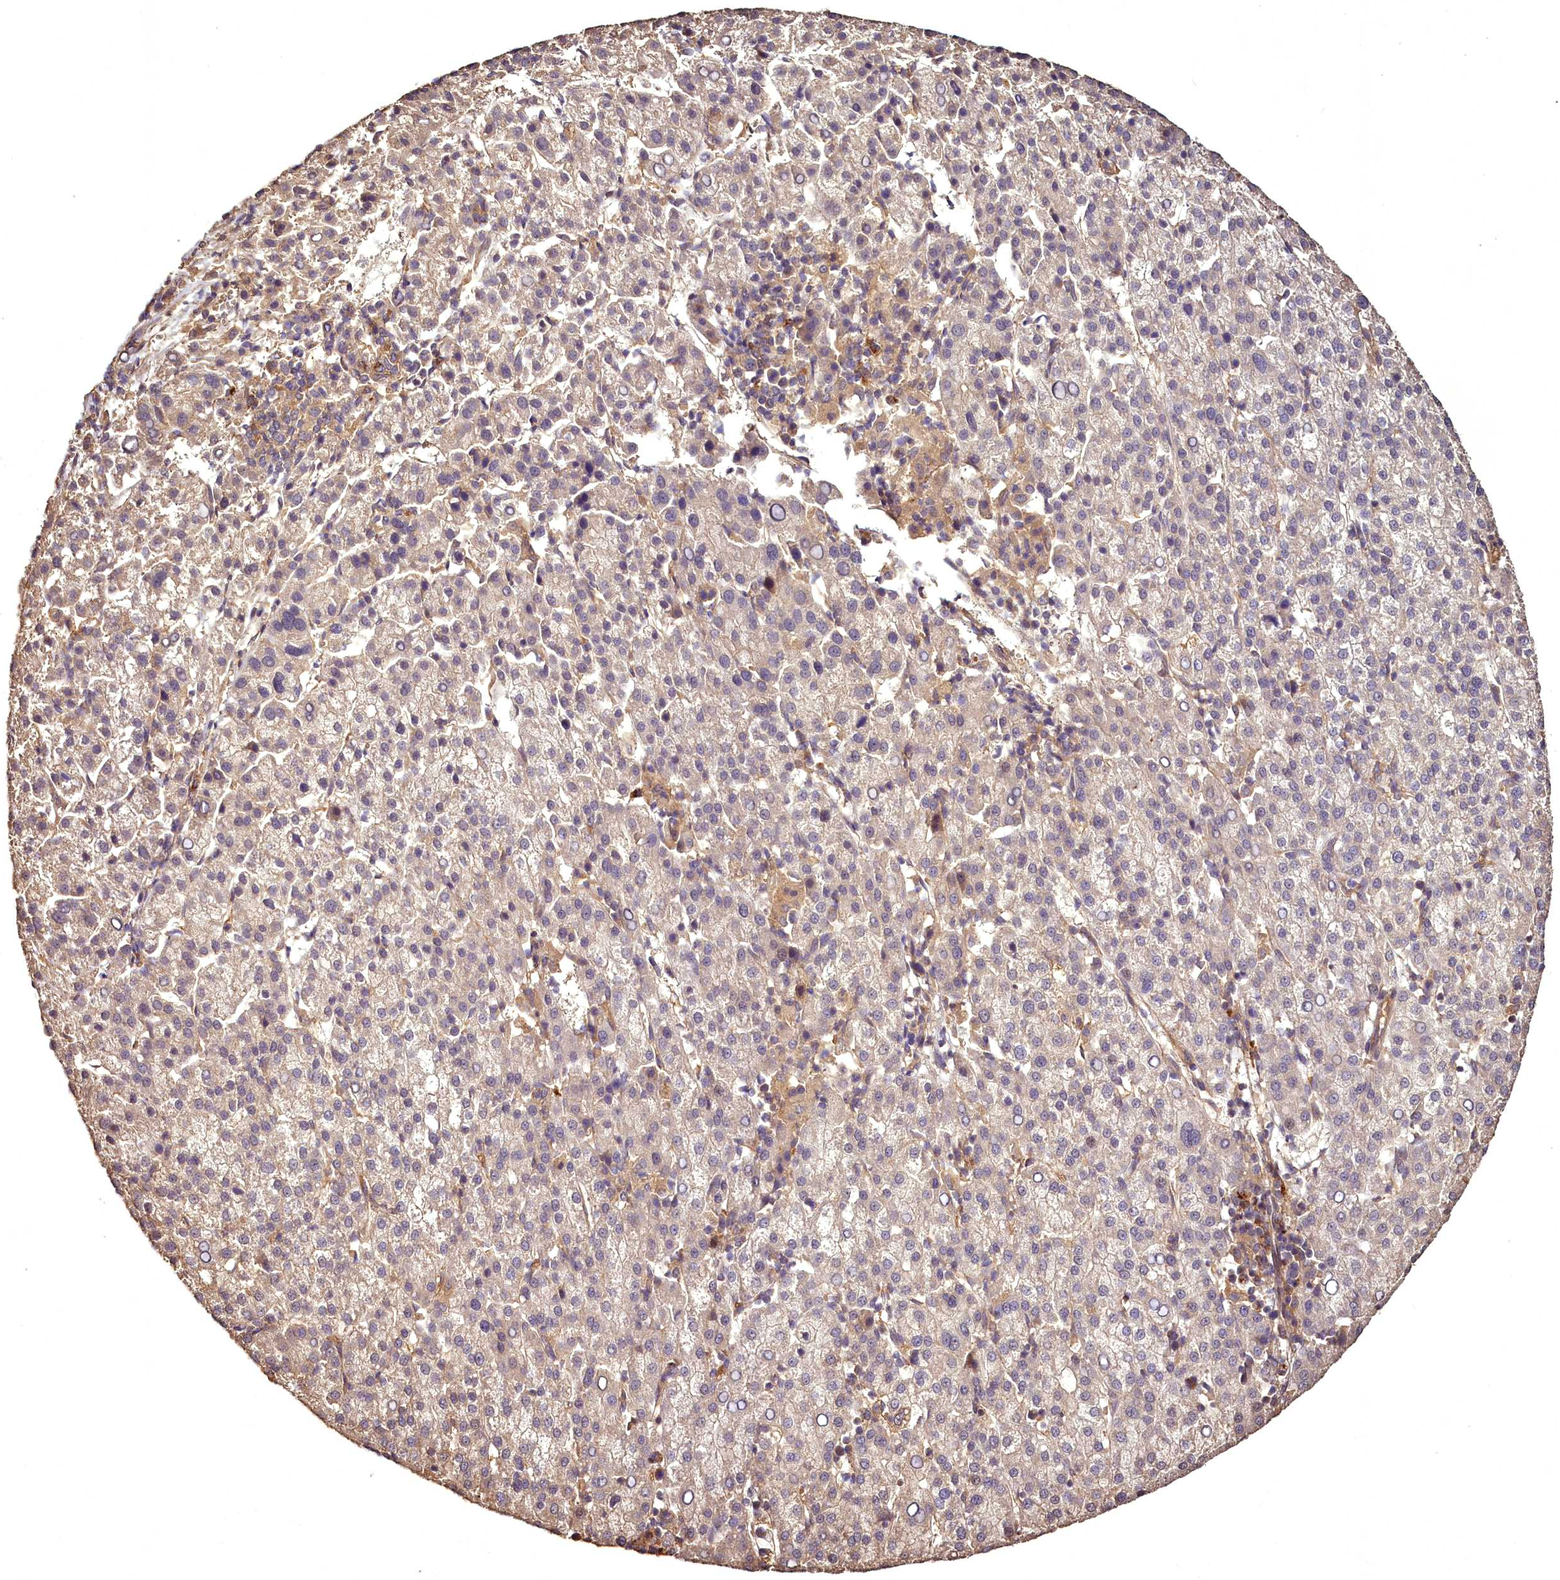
{"staining": {"intensity": "weak", "quantity": ">75%", "location": "cytoplasmic/membranous,nuclear"}, "tissue": "liver cancer", "cell_type": "Tumor cells", "image_type": "cancer", "snomed": [{"axis": "morphology", "description": "Carcinoma, Hepatocellular, NOS"}, {"axis": "topography", "description": "Liver"}], "caption": "Immunohistochemistry photomicrograph of hepatocellular carcinoma (liver) stained for a protein (brown), which demonstrates low levels of weak cytoplasmic/membranous and nuclear expression in about >75% of tumor cells.", "gene": "VPS51", "patient": {"sex": "female", "age": 58}}